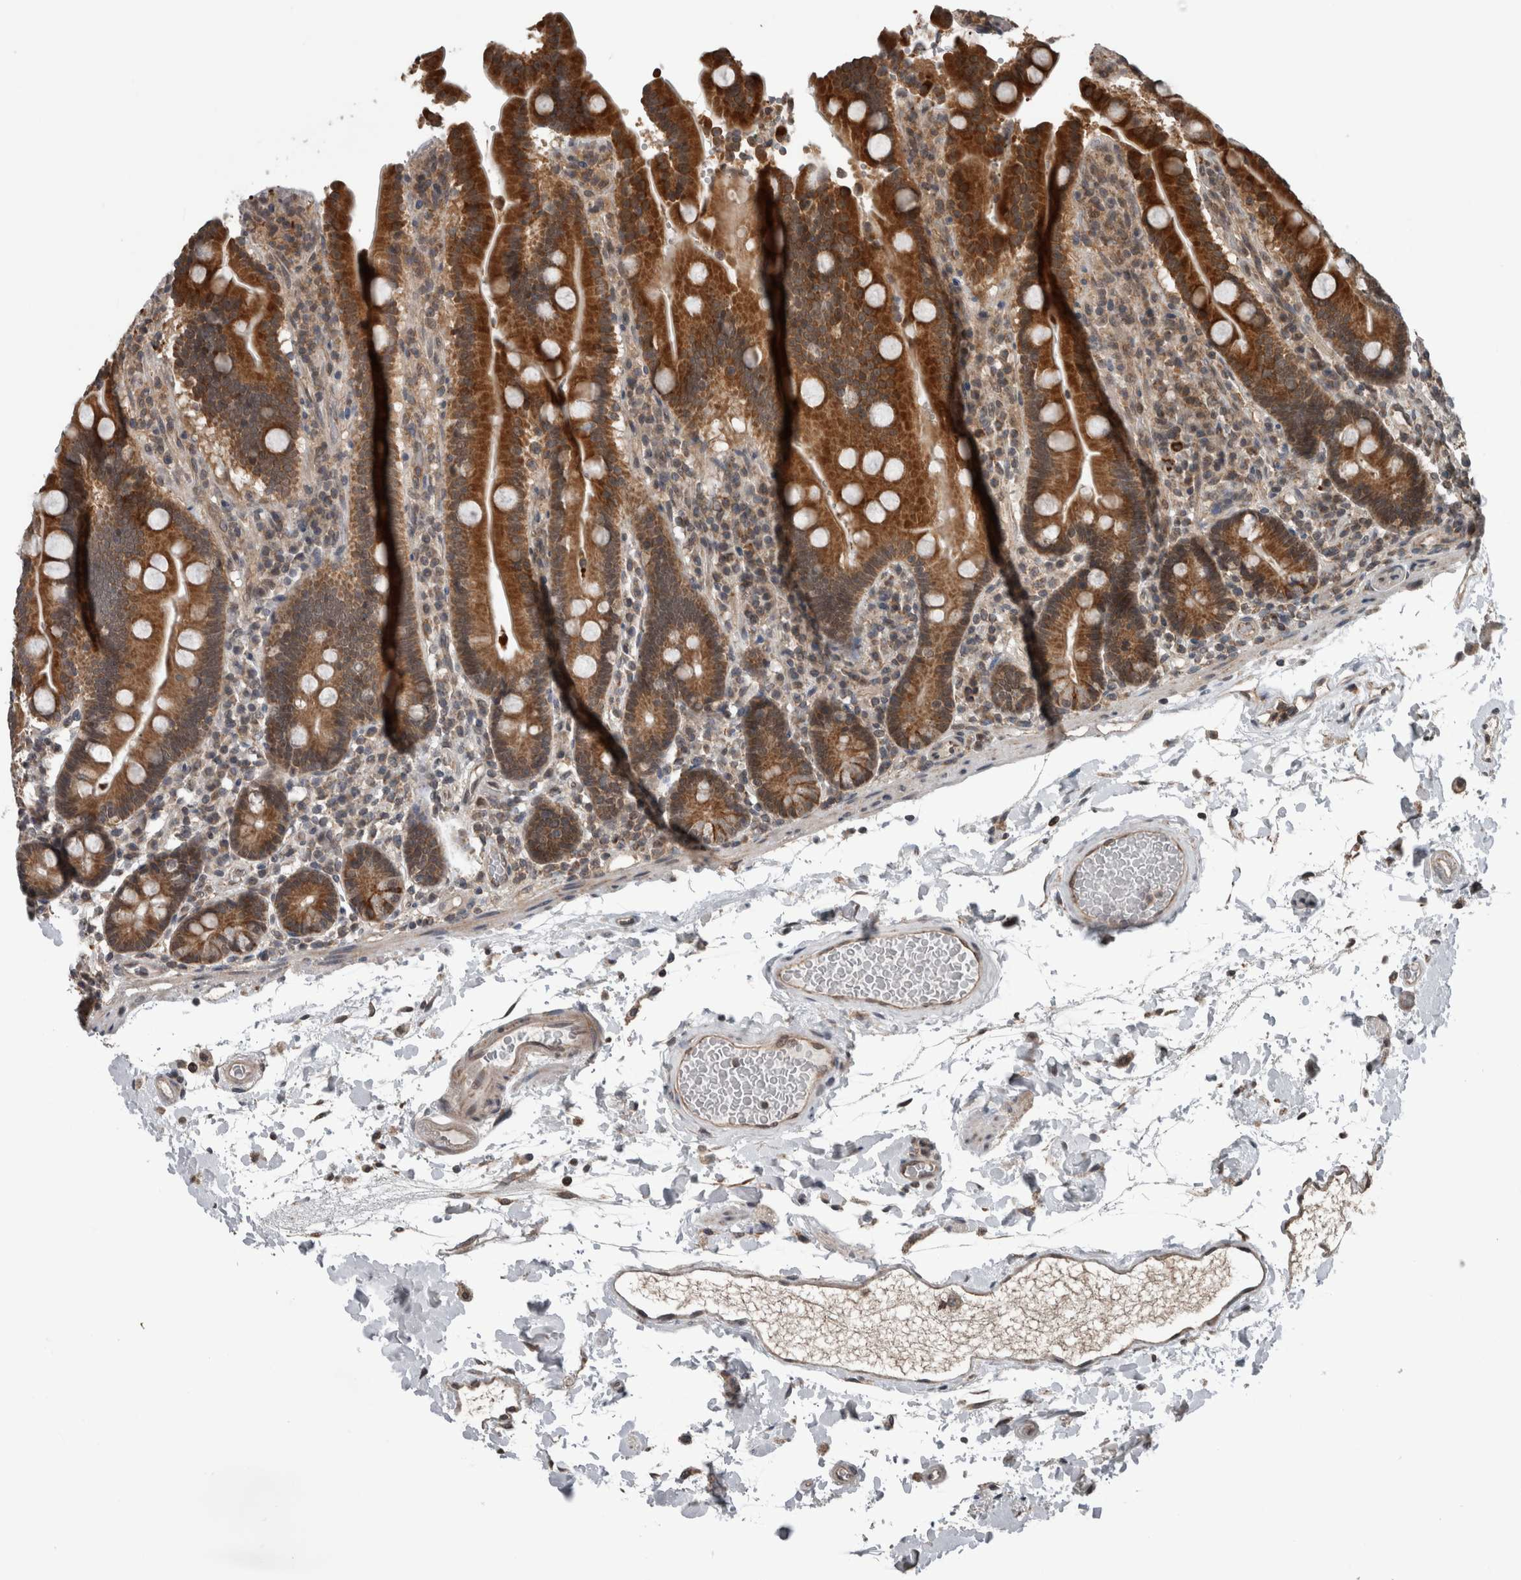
{"staining": {"intensity": "strong", "quantity": ">75%", "location": "cytoplasmic/membranous"}, "tissue": "duodenum", "cell_type": "Glandular cells", "image_type": "normal", "snomed": [{"axis": "morphology", "description": "Normal tissue, NOS"}, {"axis": "topography", "description": "Small intestine, NOS"}], "caption": "Approximately >75% of glandular cells in benign duodenum demonstrate strong cytoplasmic/membranous protein staining as visualized by brown immunohistochemical staining.", "gene": "ENY2", "patient": {"sex": "female", "age": 71}}